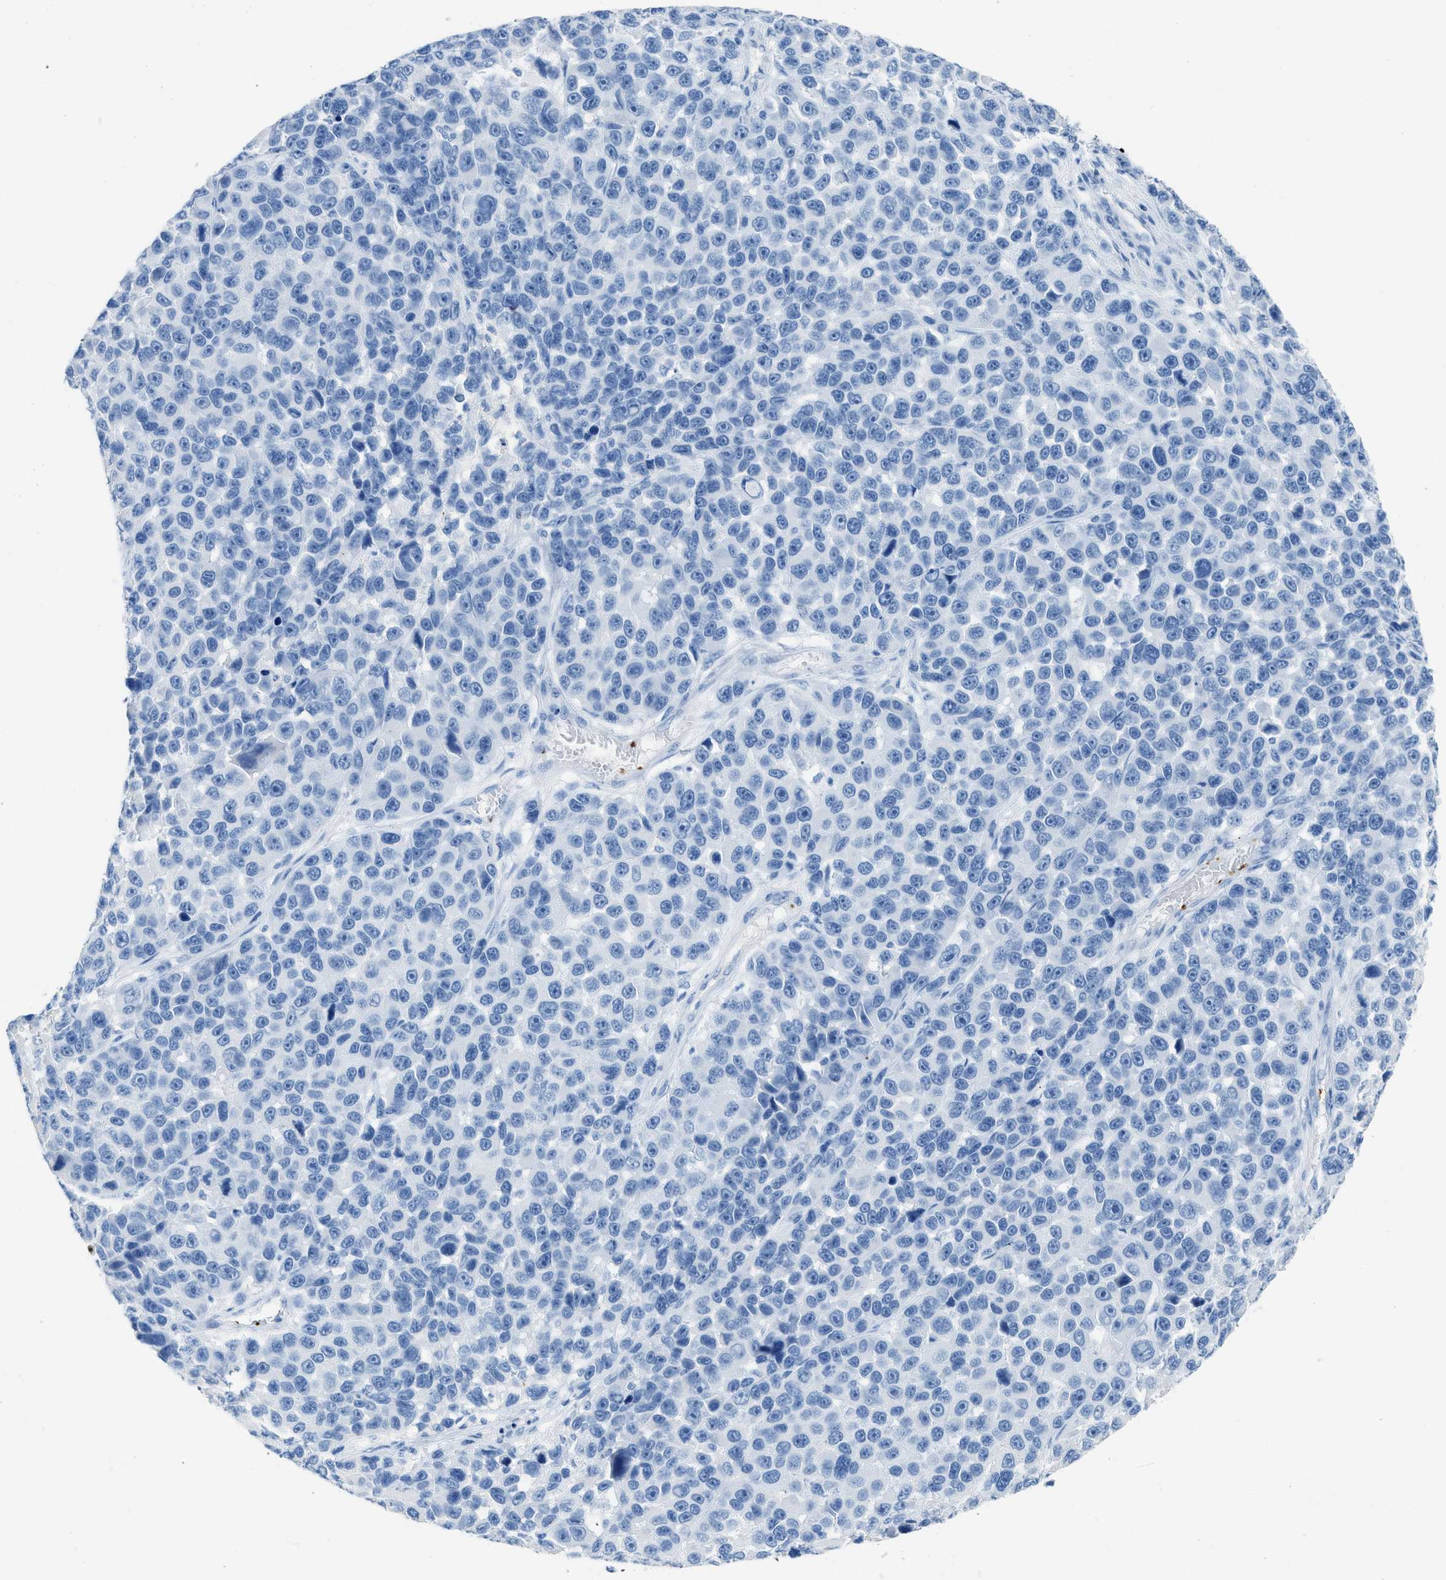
{"staining": {"intensity": "negative", "quantity": "none", "location": "none"}, "tissue": "melanoma", "cell_type": "Tumor cells", "image_type": "cancer", "snomed": [{"axis": "morphology", "description": "Malignant melanoma, NOS"}, {"axis": "topography", "description": "Skin"}], "caption": "DAB immunohistochemical staining of melanoma shows no significant staining in tumor cells. (Immunohistochemistry (ihc), brightfield microscopy, high magnification).", "gene": "FAIM2", "patient": {"sex": "male", "age": 53}}